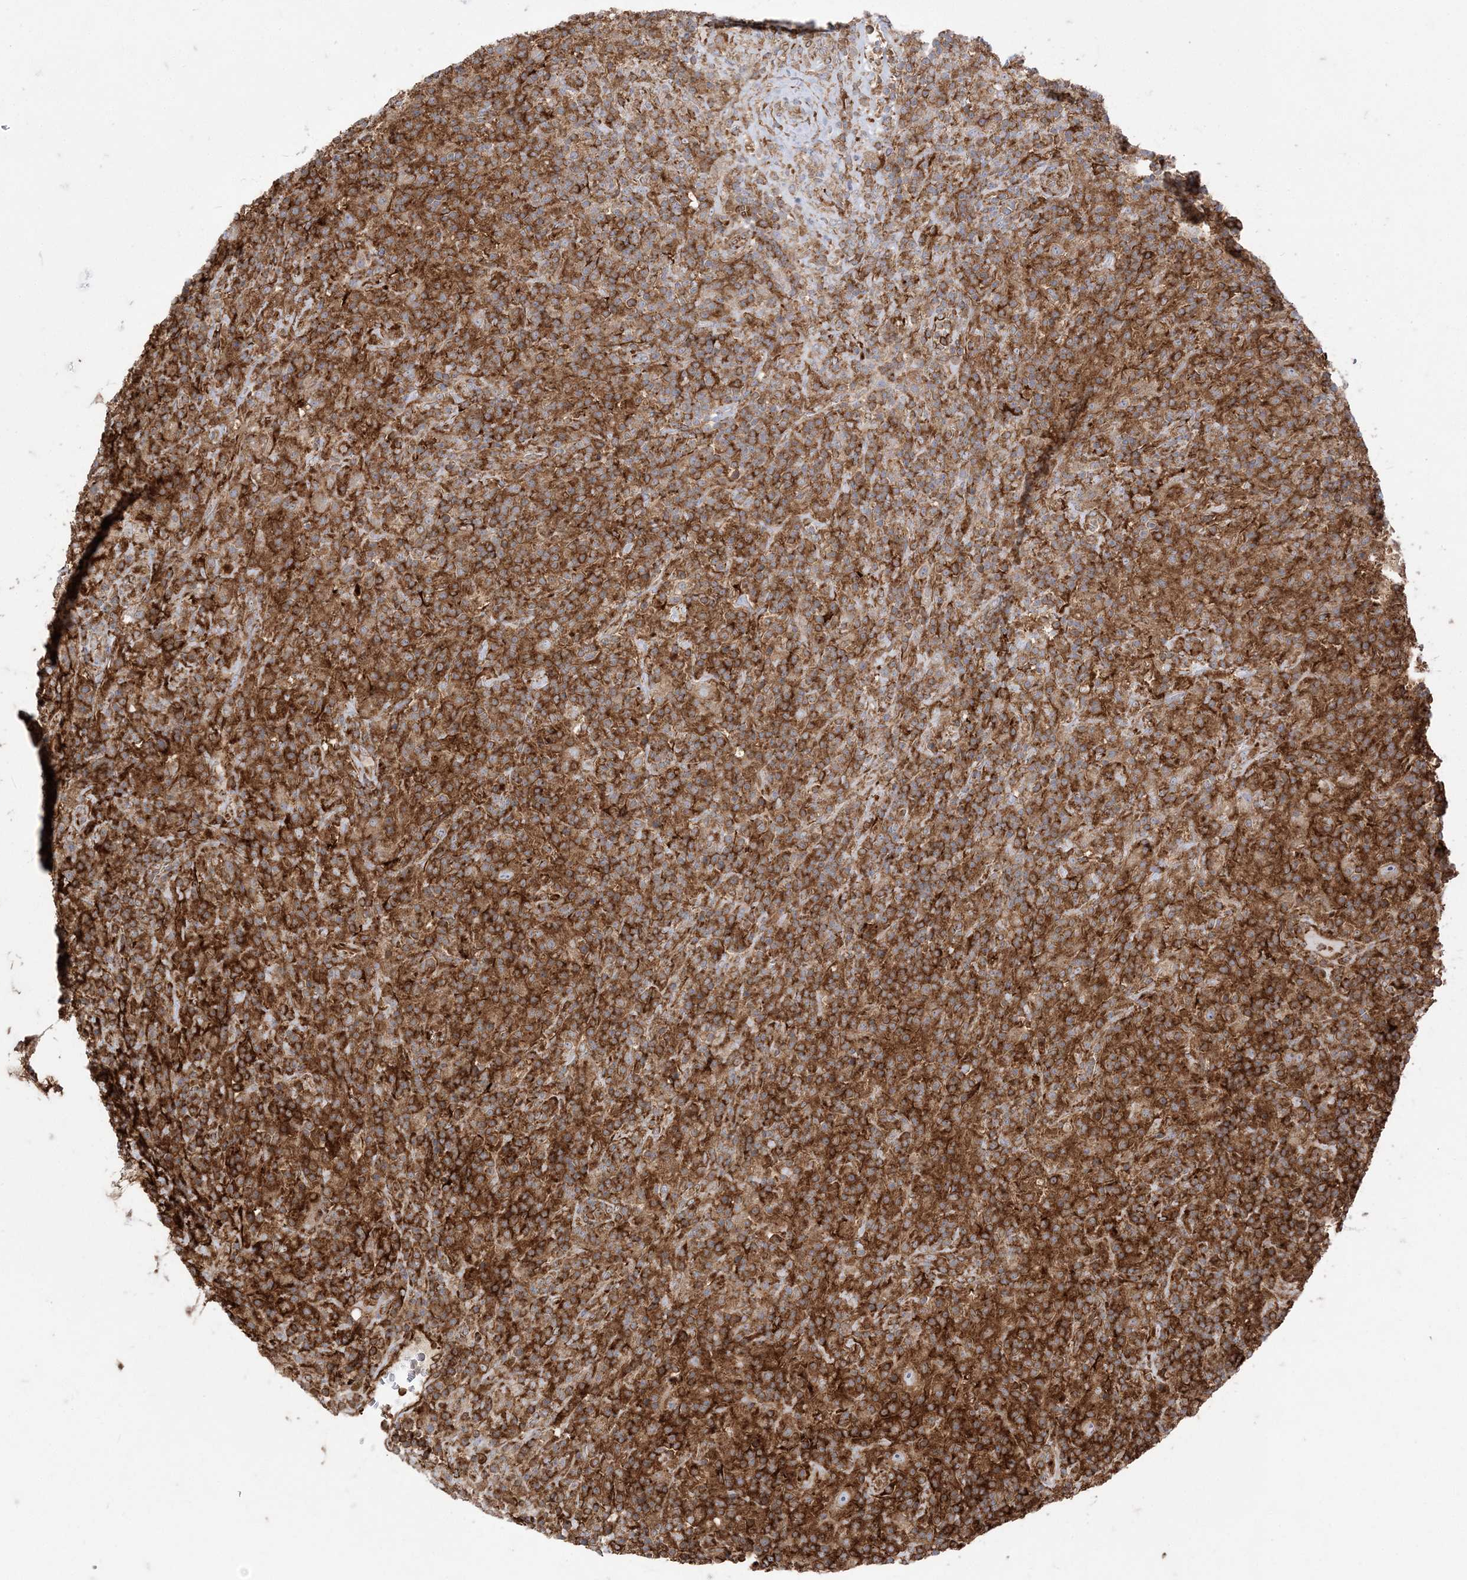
{"staining": {"intensity": "moderate", "quantity": ">75%", "location": "cytoplasmic/membranous"}, "tissue": "lymphoma", "cell_type": "Tumor cells", "image_type": "cancer", "snomed": [{"axis": "morphology", "description": "Hodgkin's disease, NOS"}, {"axis": "topography", "description": "Lymph node"}], "caption": "A brown stain labels moderate cytoplasmic/membranous positivity of a protein in human lymphoma tumor cells.", "gene": "DERL3", "patient": {"sex": "male", "age": 70}}